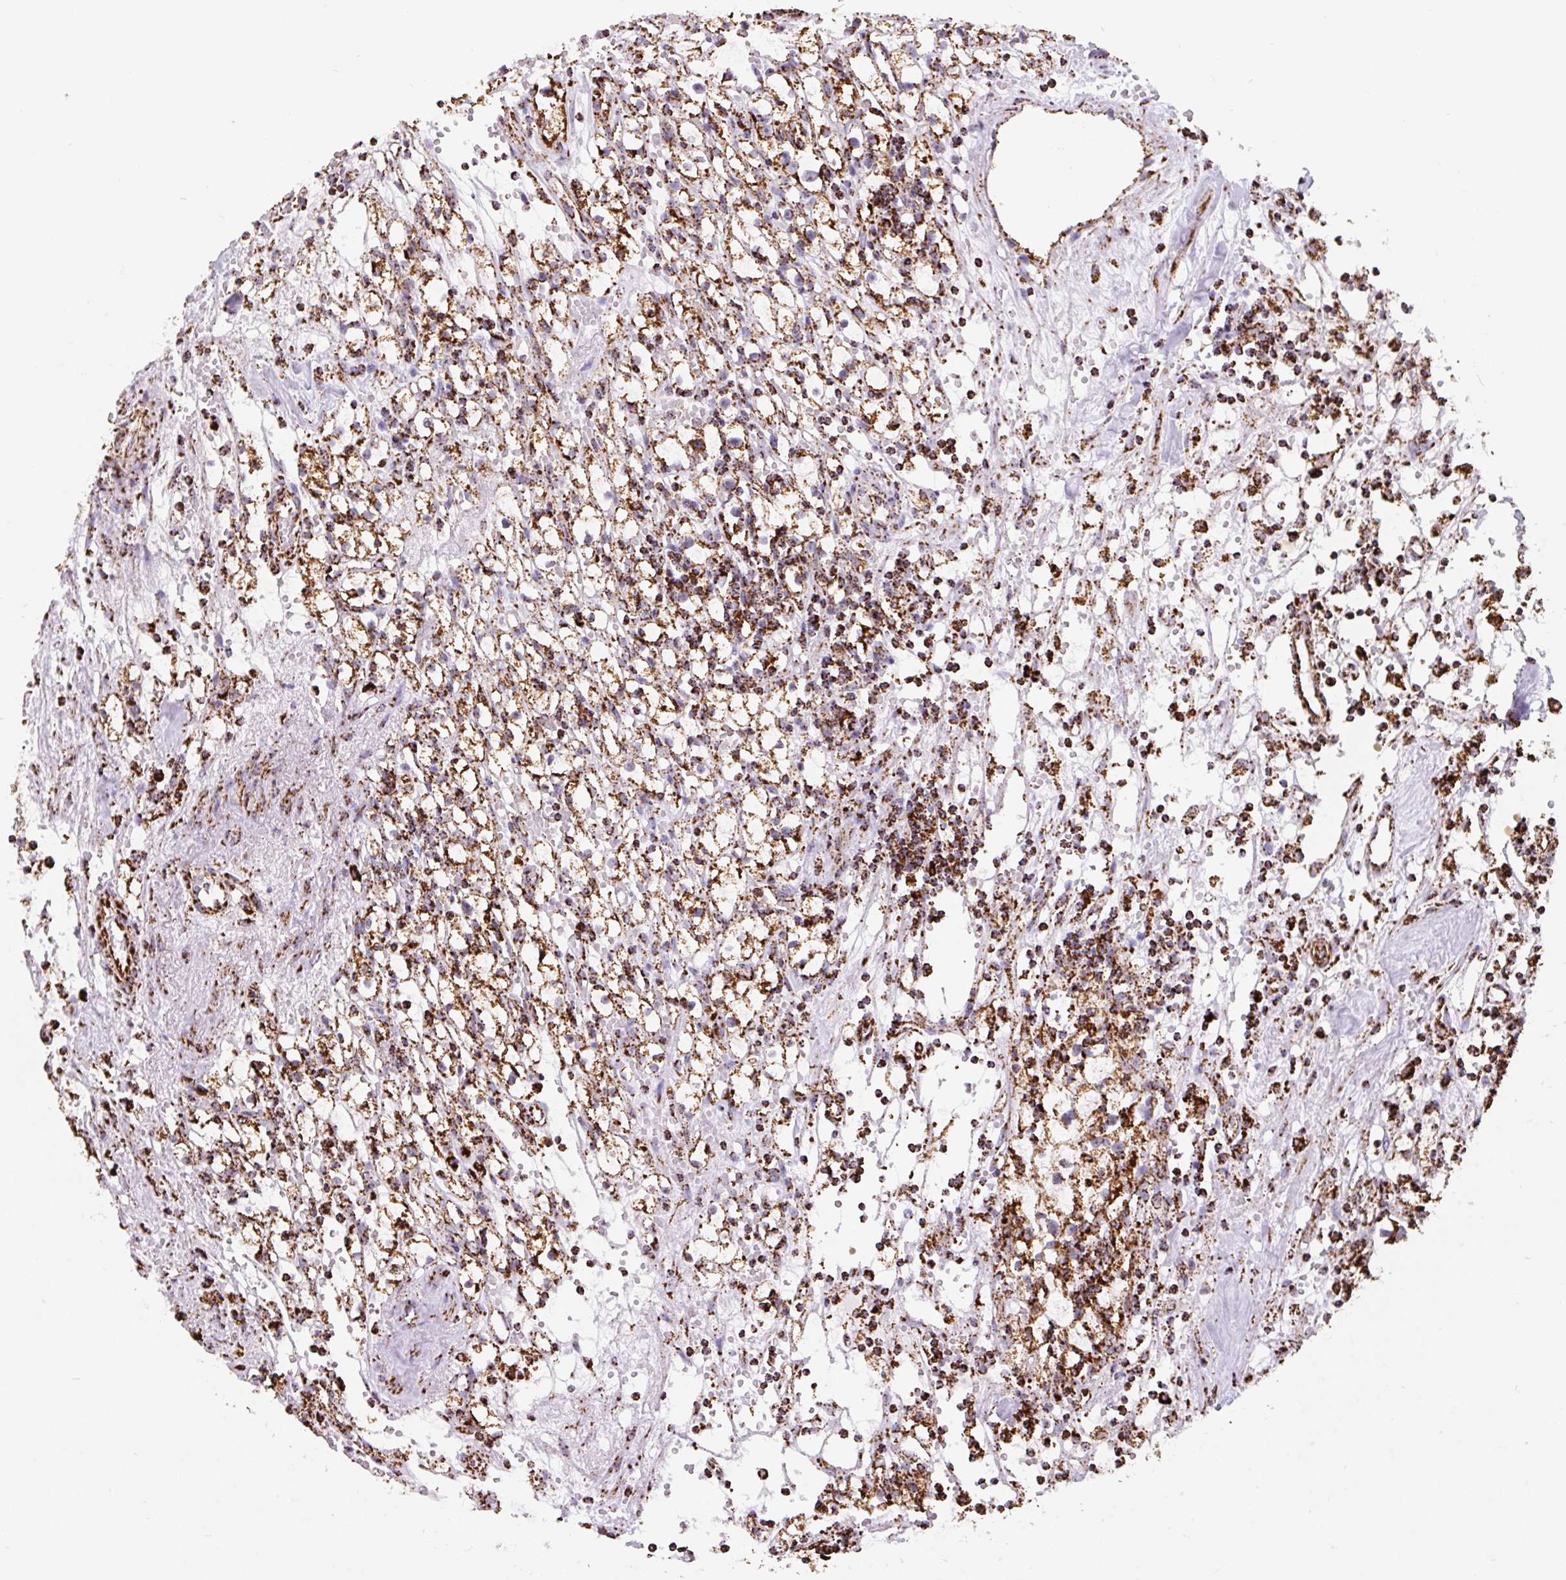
{"staining": {"intensity": "strong", "quantity": ">75%", "location": "cytoplasmic/membranous"}, "tissue": "renal cancer", "cell_type": "Tumor cells", "image_type": "cancer", "snomed": [{"axis": "morphology", "description": "Adenocarcinoma, NOS"}, {"axis": "topography", "description": "Kidney"}], "caption": "Human renal cancer stained with a protein marker exhibits strong staining in tumor cells.", "gene": "ATP5F1A", "patient": {"sex": "male", "age": 56}}